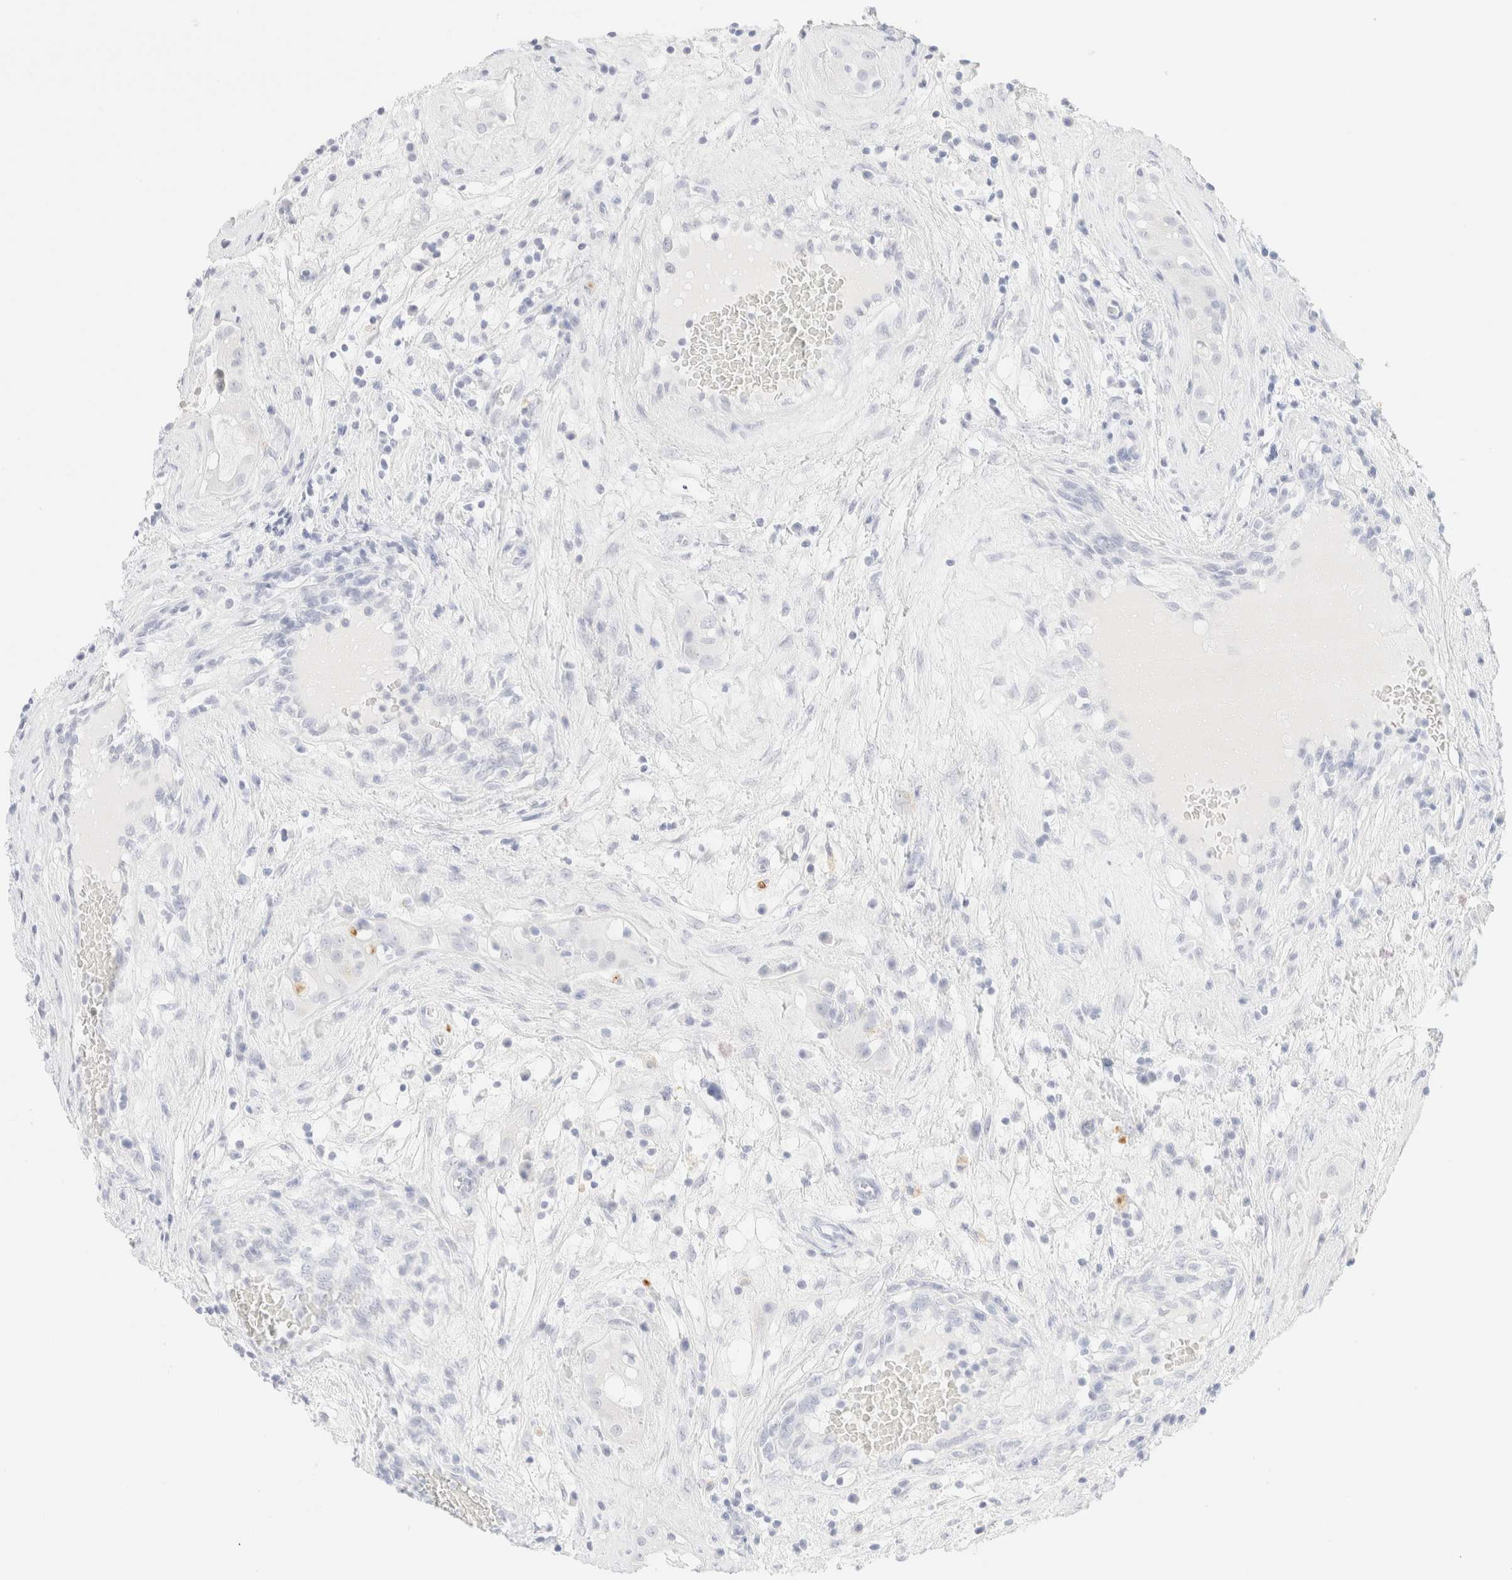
{"staining": {"intensity": "negative", "quantity": "none", "location": "none"}, "tissue": "testis cancer", "cell_type": "Tumor cells", "image_type": "cancer", "snomed": [{"axis": "morphology", "description": "Seminoma, NOS"}, {"axis": "morphology", "description": "Carcinoma, Embryonal, NOS"}, {"axis": "topography", "description": "Testis"}], "caption": "IHC micrograph of testis cancer (embryonal carcinoma) stained for a protein (brown), which reveals no positivity in tumor cells.", "gene": "KRT15", "patient": {"sex": "male", "age": 28}}